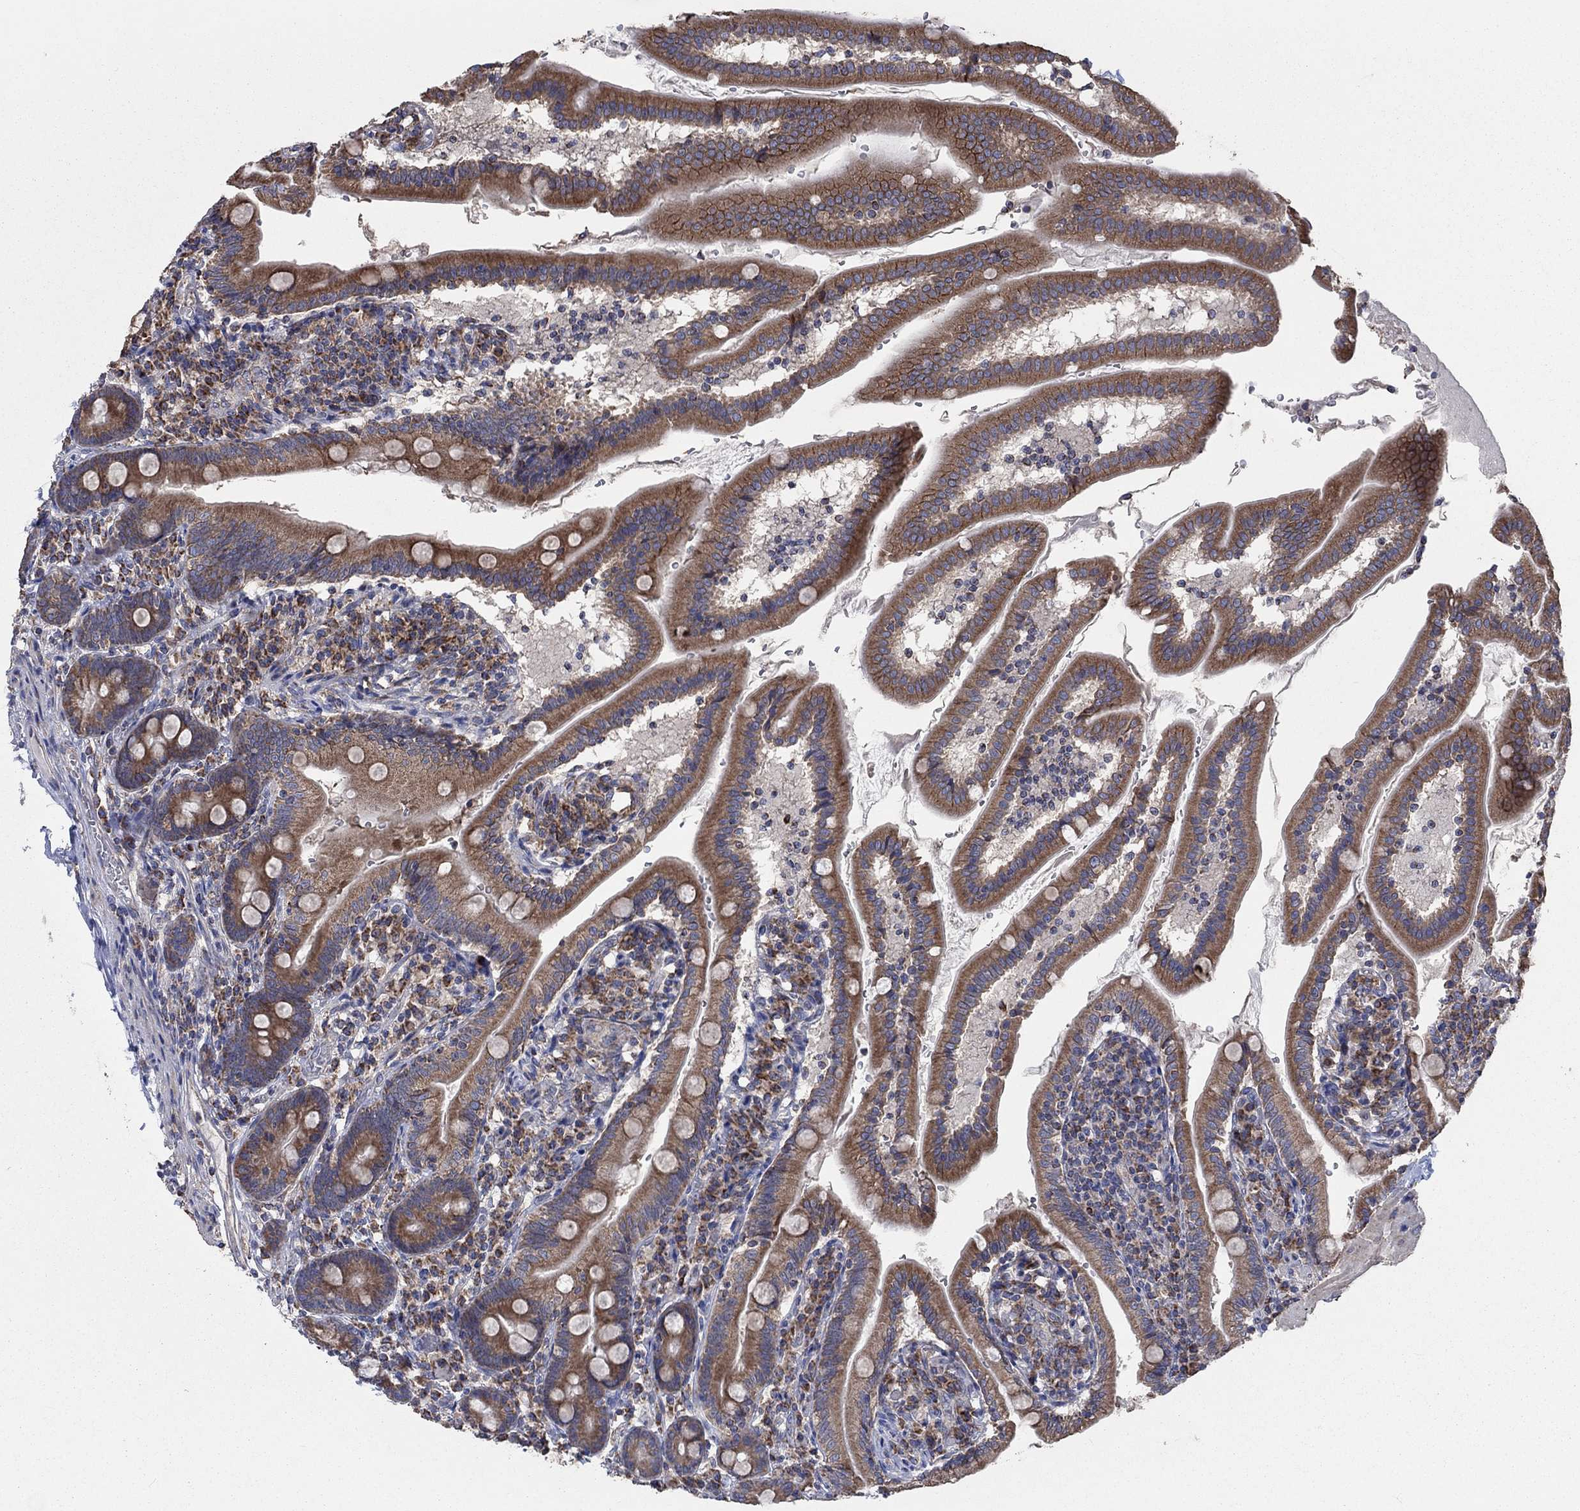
{"staining": {"intensity": "moderate", "quantity": ">75%", "location": "cytoplasmic/membranous"}, "tissue": "duodenum", "cell_type": "Glandular cells", "image_type": "normal", "snomed": [{"axis": "morphology", "description": "Normal tissue, NOS"}, {"axis": "topography", "description": "Duodenum"}], "caption": "About >75% of glandular cells in normal duodenum display moderate cytoplasmic/membranous protein positivity as visualized by brown immunohistochemical staining.", "gene": "NCEH1", "patient": {"sex": "female", "age": 67}}